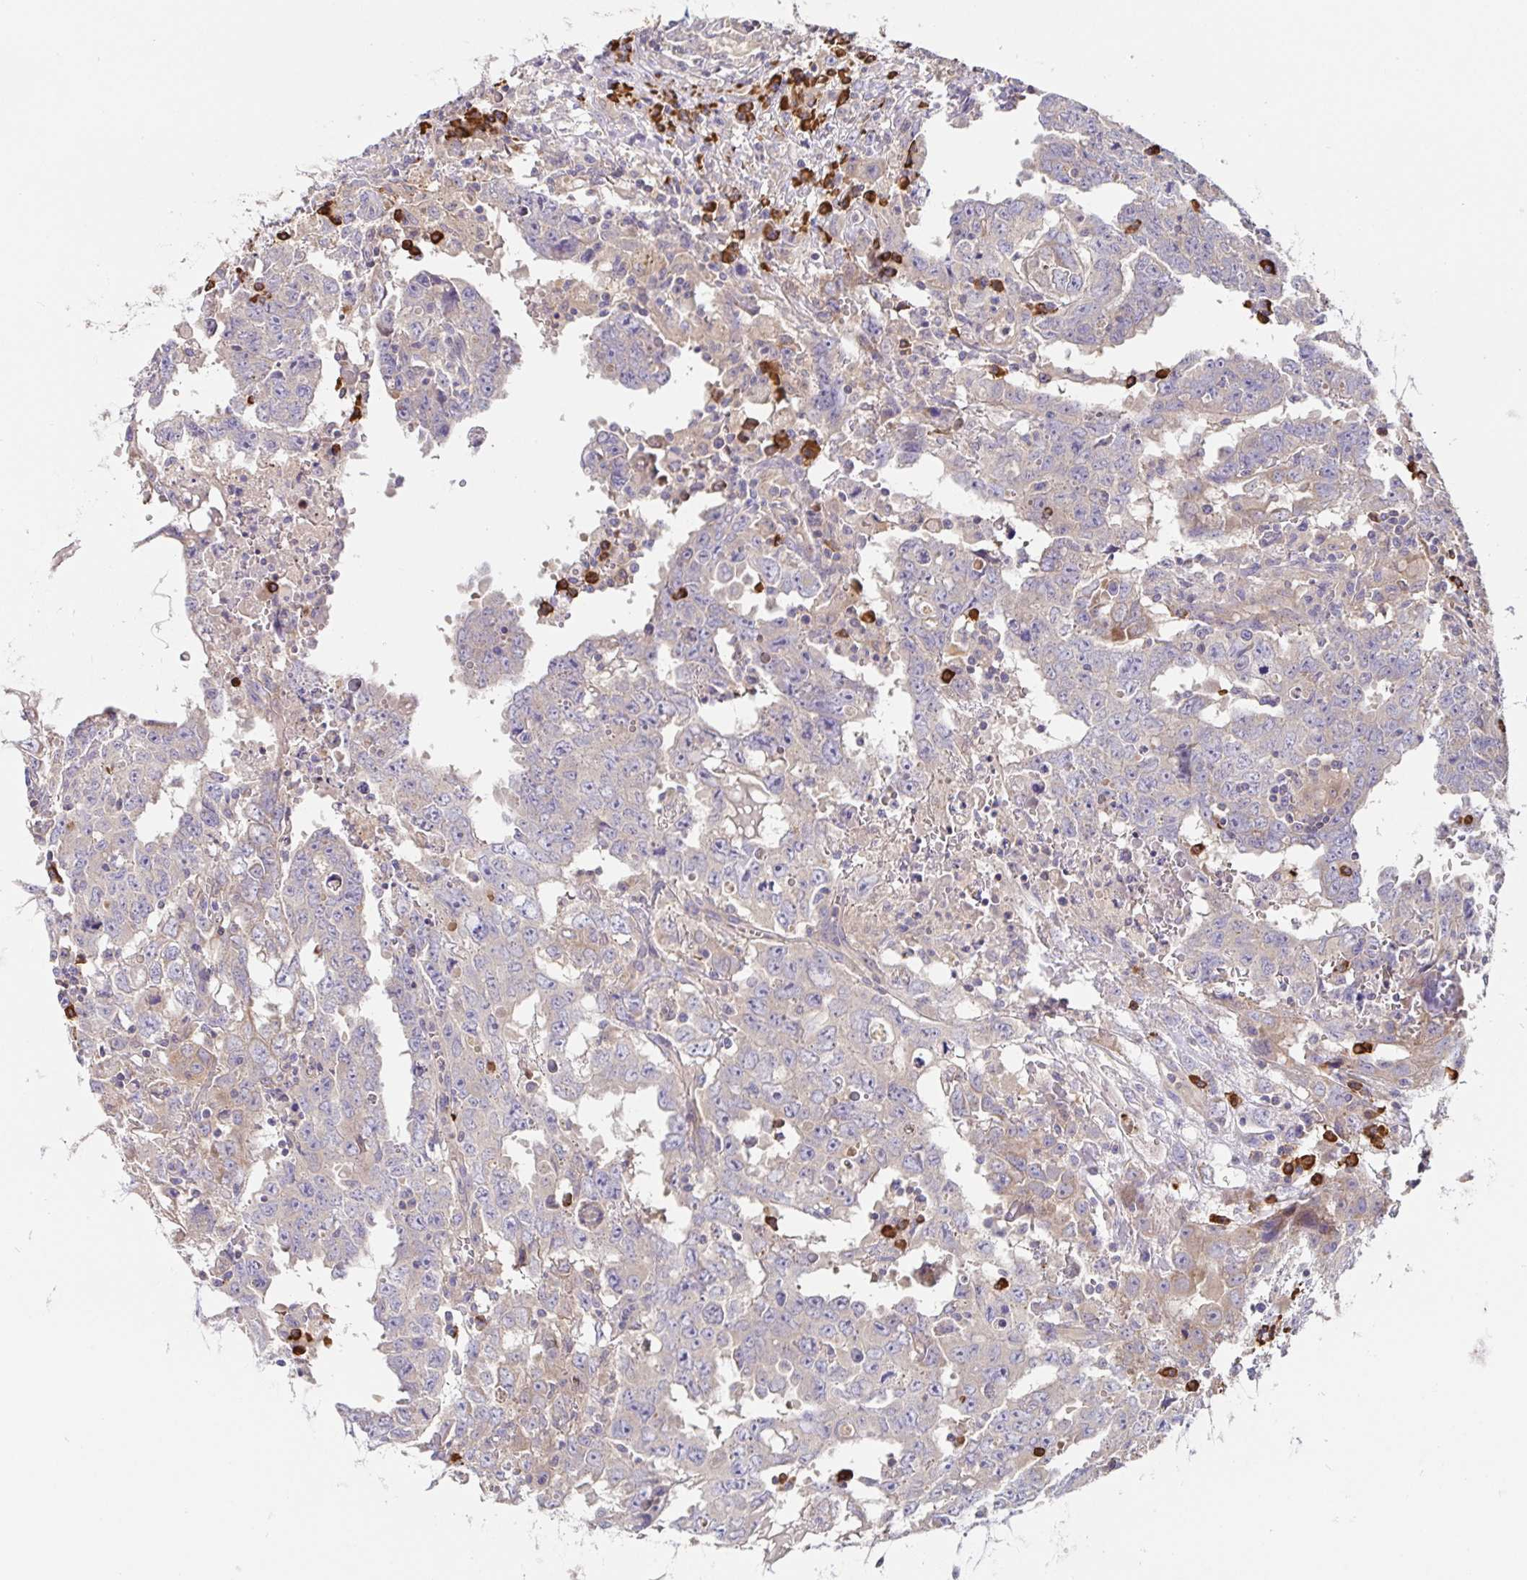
{"staining": {"intensity": "negative", "quantity": "none", "location": "none"}, "tissue": "testis cancer", "cell_type": "Tumor cells", "image_type": "cancer", "snomed": [{"axis": "morphology", "description": "Carcinoma, Embryonal, NOS"}, {"axis": "topography", "description": "Testis"}], "caption": "Testis cancer (embryonal carcinoma) stained for a protein using immunohistochemistry reveals no positivity tumor cells.", "gene": "HAGH", "patient": {"sex": "male", "age": 22}}